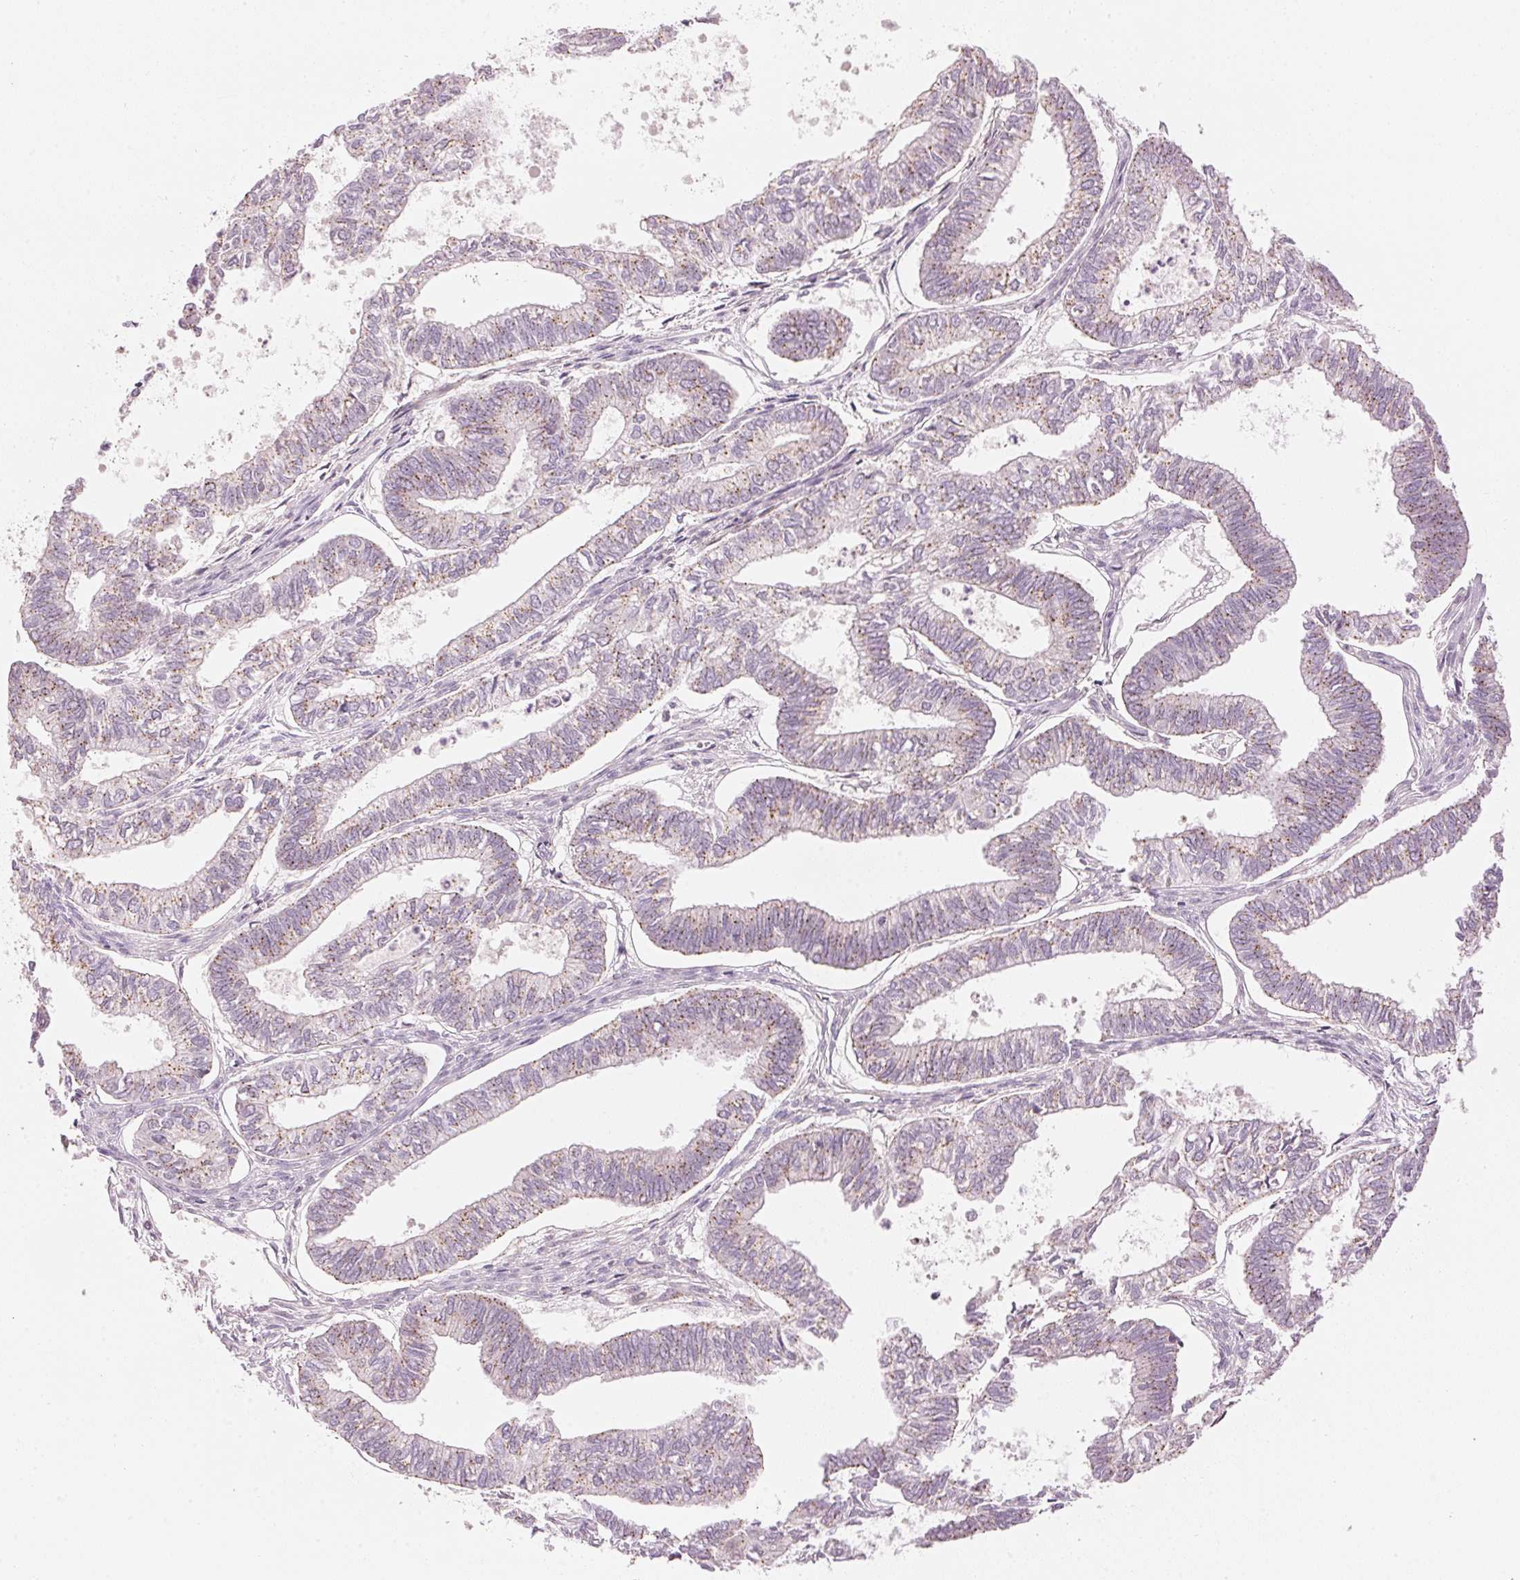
{"staining": {"intensity": "weak", "quantity": "<25%", "location": "cytoplasmic/membranous"}, "tissue": "ovarian cancer", "cell_type": "Tumor cells", "image_type": "cancer", "snomed": [{"axis": "morphology", "description": "Carcinoma, endometroid"}, {"axis": "topography", "description": "Ovary"}], "caption": "This is an immunohistochemistry photomicrograph of human endometroid carcinoma (ovarian). There is no expression in tumor cells.", "gene": "HOXB13", "patient": {"sex": "female", "age": 64}}